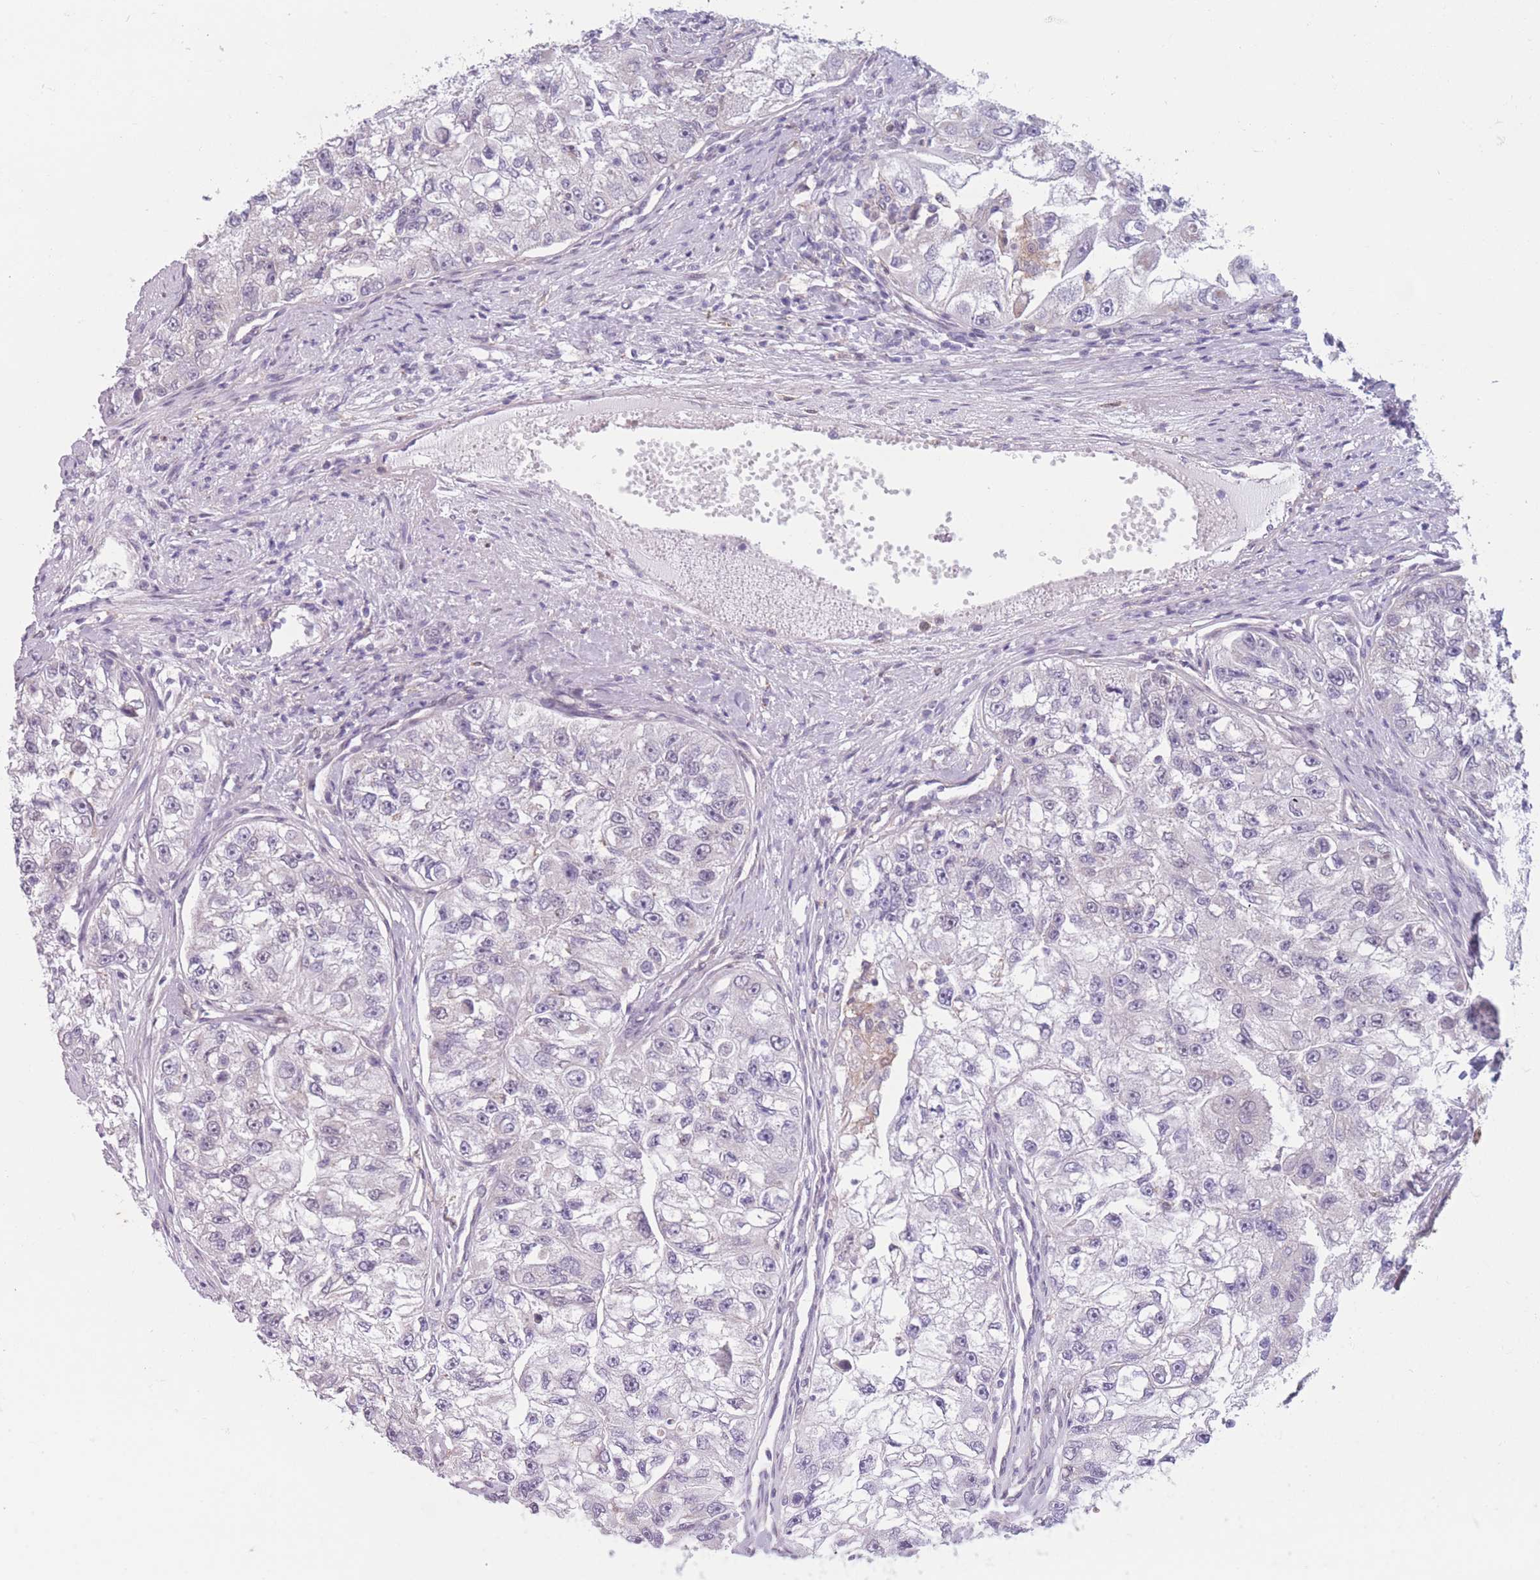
{"staining": {"intensity": "negative", "quantity": "none", "location": "none"}, "tissue": "renal cancer", "cell_type": "Tumor cells", "image_type": "cancer", "snomed": [{"axis": "morphology", "description": "Adenocarcinoma, NOS"}, {"axis": "topography", "description": "Kidney"}], "caption": "IHC of human renal cancer (adenocarcinoma) exhibits no staining in tumor cells.", "gene": "PODXL", "patient": {"sex": "male", "age": 63}}